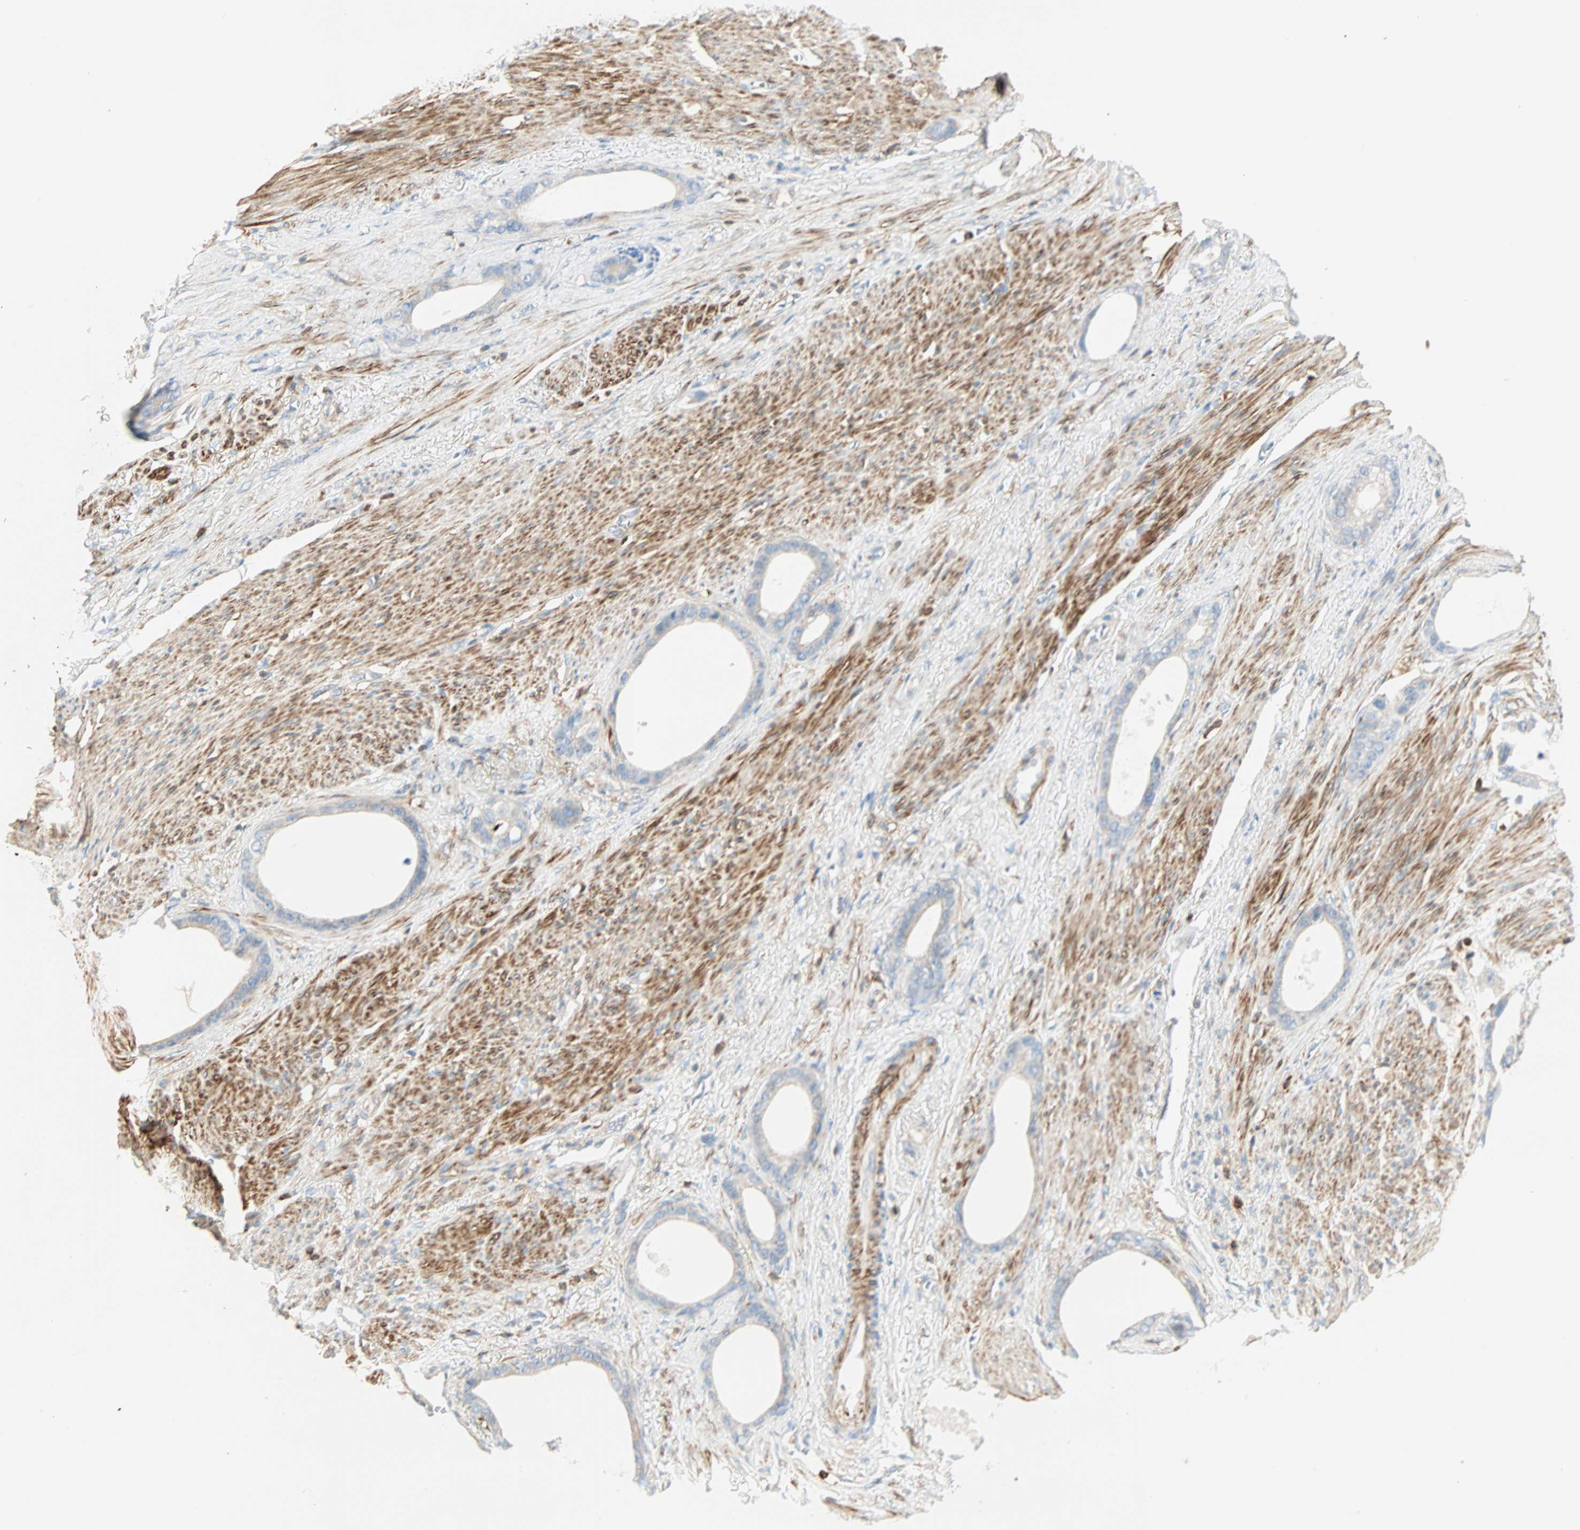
{"staining": {"intensity": "weak", "quantity": "<25%", "location": "cytoplasmic/membranous"}, "tissue": "stomach cancer", "cell_type": "Tumor cells", "image_type": "cancer", "snomed": [{"axis": "morphology", "description": "Adenocarcinoma, NOS"}, {"axis": "topography", "description": "Stomach"}], "caption": "Stomach cancer (adenocarcinoma) was stained to show a protein in brown. There is no significant expression in tumor cells. The staining is performed using DAB brown chromogen with nuclei counter-stained in using hematoxylin.", "gene": "FMNL1", "patient": {"sex": "female", "age": 75}}